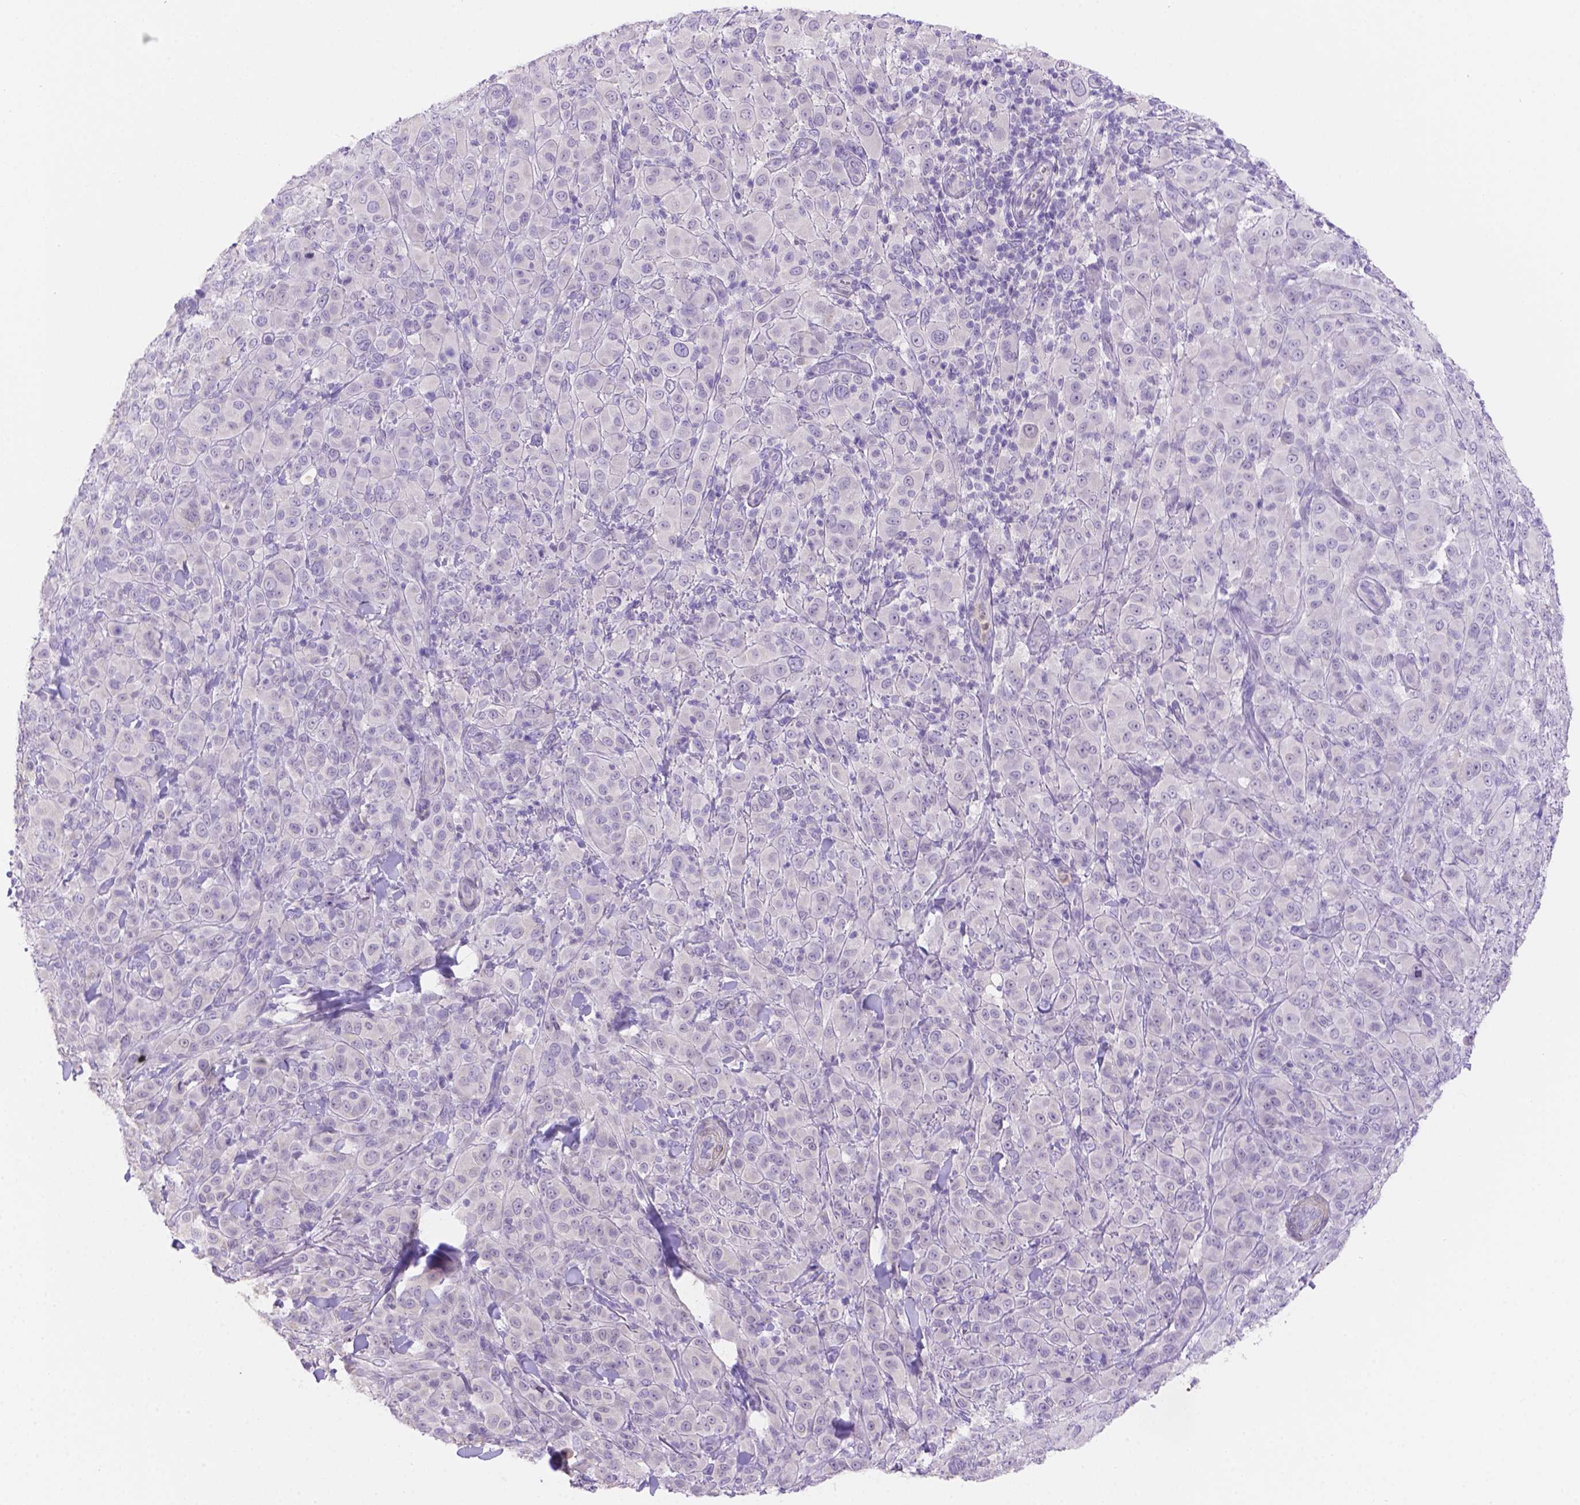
{"staining": {"intensity": "negative", "quantity": "none", "location": "none"}, "tissue": "melanoma", "cell_type": "Tumor cells", "image_type": "cancer", "snomed": [{"axis": "morphology", "description": "Malignant melanoma, NOS"}, {"axis": "topography", "description": "Skin"}], "caption": "Tumor cells are negative for protein expression in human malignant melanoma.", "gene": "NXPE2", "patient": {"sex": "female", "age": 87}}